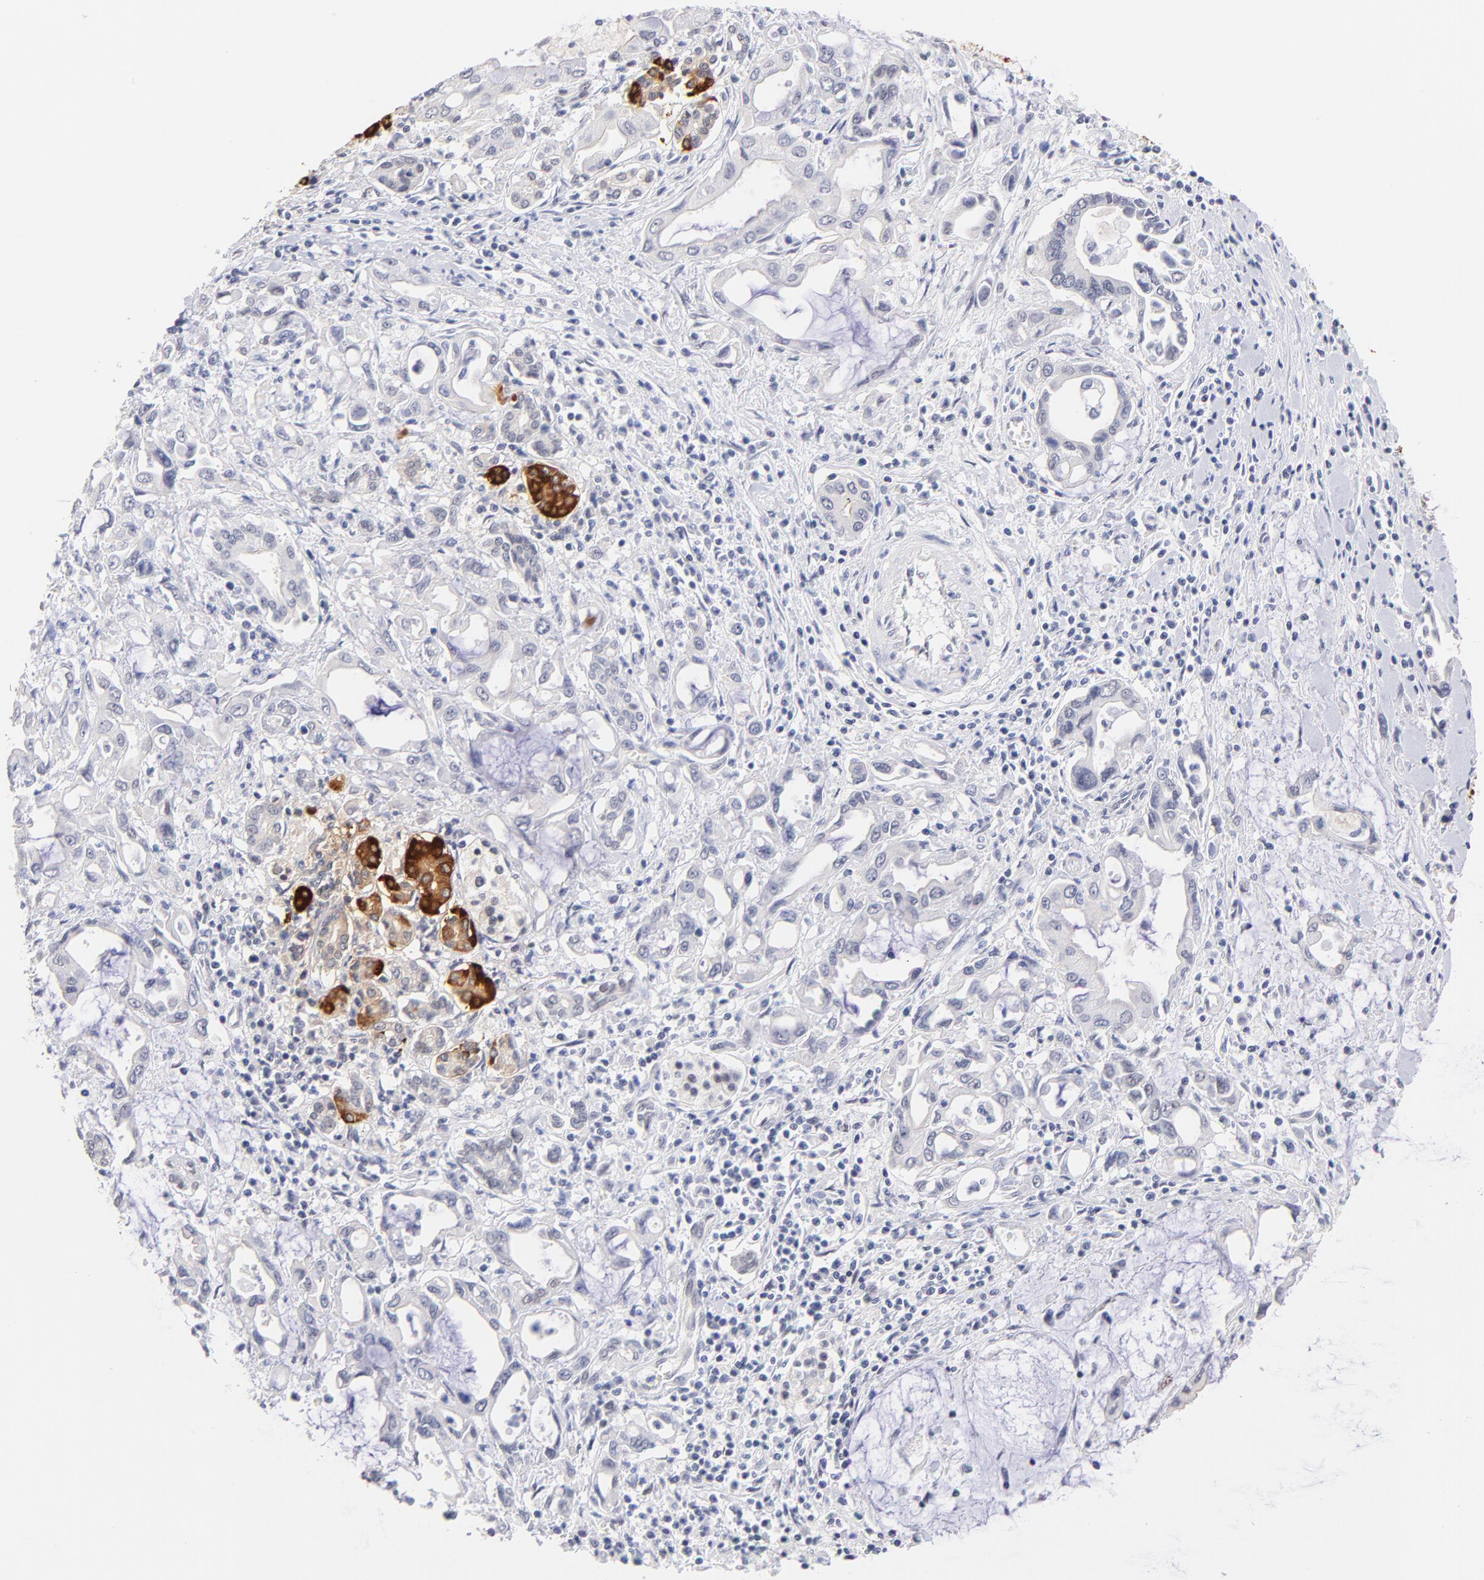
{"staining": {"intensity": "negative", "quantity": "none", "location": "none"}, "tissue": "pancreatic cancer", "cell_type": "Tumor cells", "image_type": "cancer", "snomed": [{"axis": "morphology", "description": "Adenocarcinoma, NOS"}, {"axis": "topography", "description": "Pancreas"}], "caption": "Immunohistochemical staining of human pancreatic adenocarcinoma shows no significant staining in tumor cells.", "gene": "ZNF74", "patient": {"sex": "female", "age": 57}}